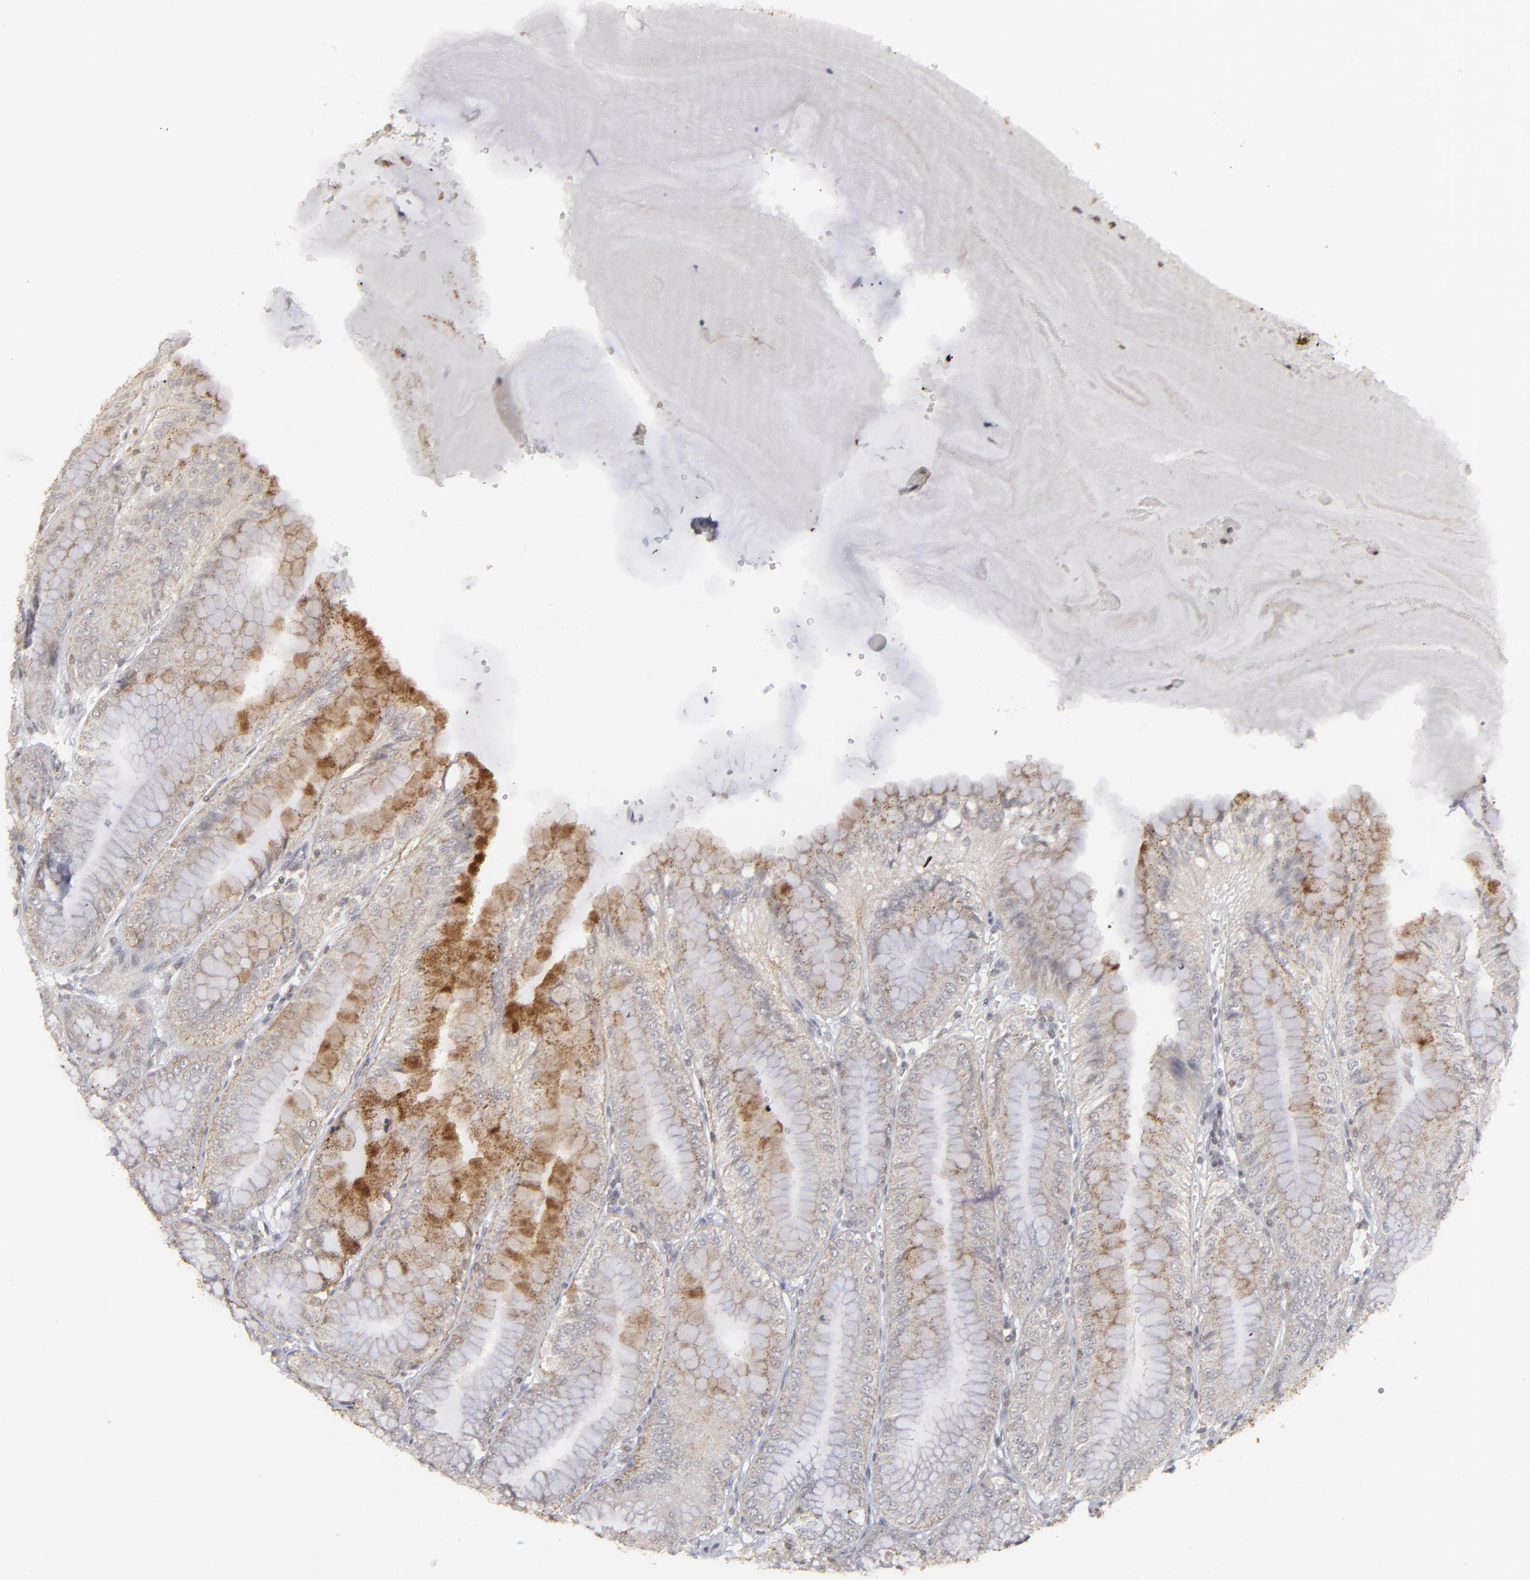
{"staining": {"intensity": "moderate", "quantity": "25%-75%", "location": "cytoplasmic/membranous"}, "tissue": "stomach", "cell_type": "Glandular cells", "image_type": "normal", "snomed": [{"axis": "morphology", "description": "Normal tissue, NOS"}, {"axis": "topography", "description": "Stomach, lower"}], "caption": "Moderate cytoplasmic/membranous positivity for a protein is identified in approximately 25%-75% of glandular cells of unremarkable stomach using immunohistochemistry (IHC).", "gene": "CLDN2", "patient": {"sex": "male", "age": 71}}